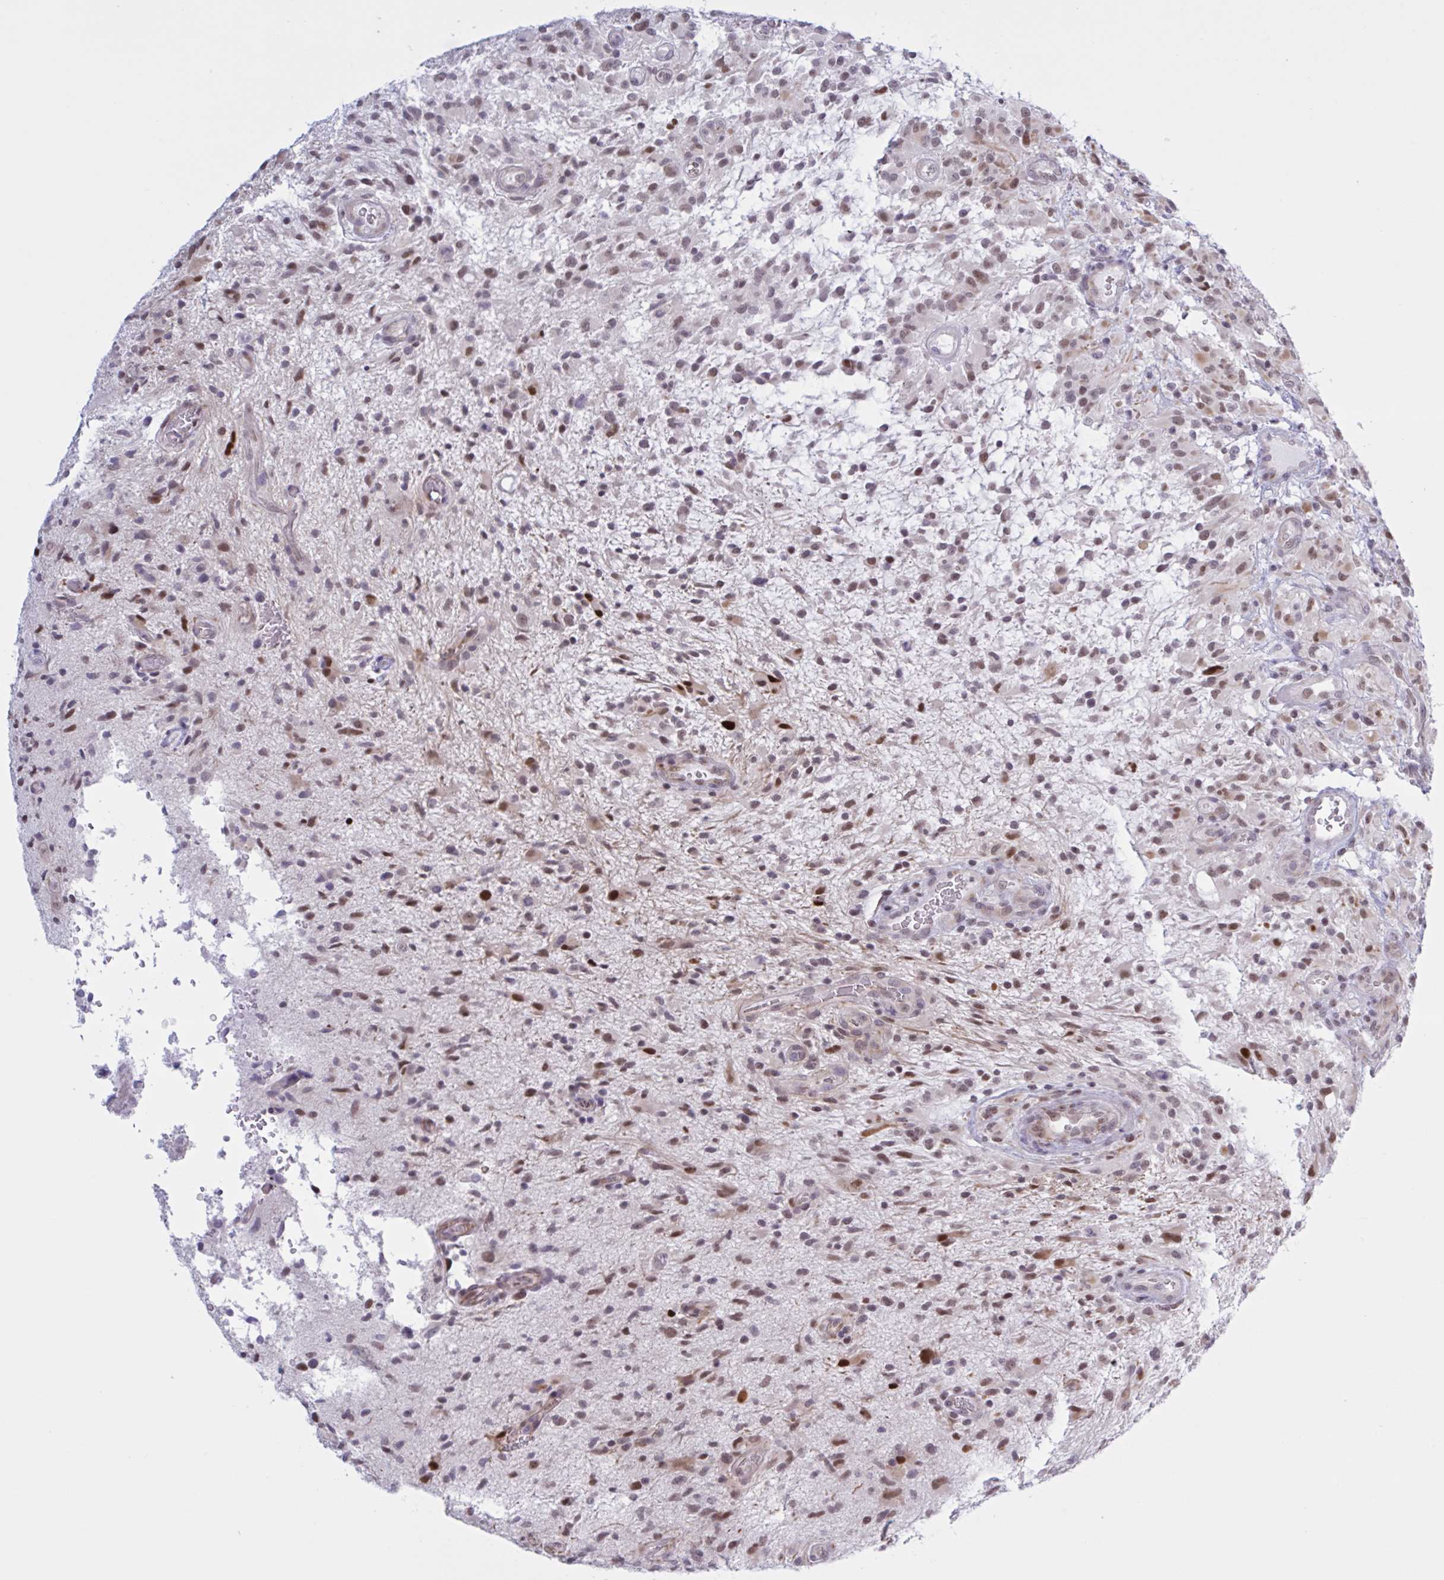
{"staining": {"intensity": "moderate", "quantity": ">75%", "location": "nuclear"}, "tissue": "glioma", "cell_type": "Tumor cells", "image_type": "cancer", "snomed": [{"axis": "morphology", "description": "Glioma, malignant, High grade"}, {"axis": "topography", "description": "Brain"}], "caption": "Protein staining displays moderate nuclear positivity in approximately >75% of tumor cells in glioma.", "gene": "PRMT6", "patient": {"sex": "male", "age": 71}}